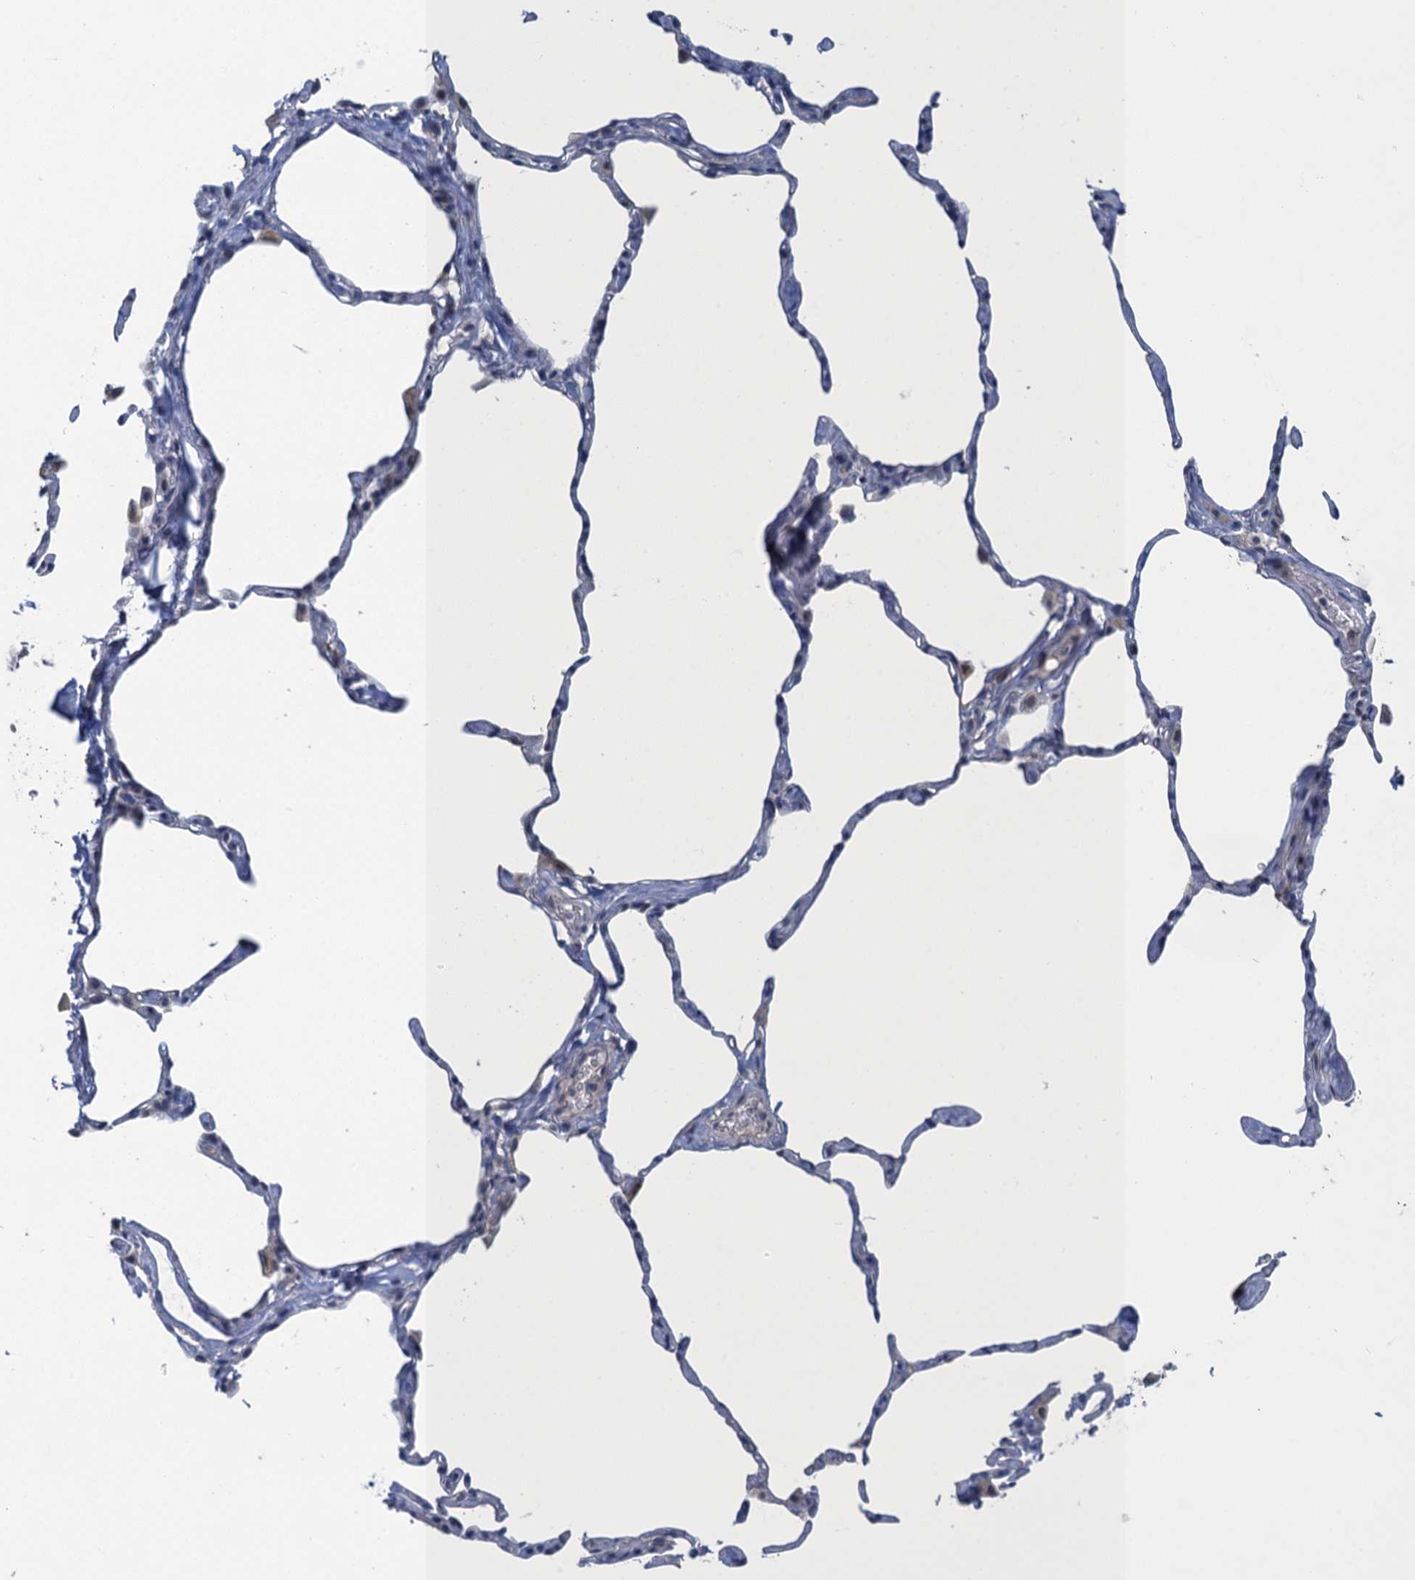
{"staining": {"intensity": "negative", "quantity": "none", "location": "none"}, "tissue": "lung", "cell_type": "Alveolar cells", "image_type": "normal", "snomed": [{"axis": "morphology", "description": "Normal tissue, NOS"}, {"axis": "topography", "description": "Lung"}], "caption": "The photomicrograph demonstrates no significant expression in alveolar cells of lung. (Stains: DAB (3,3'-diaminobenzidine) immunohistochemistry with hematoxylin counter stain, Microscopy: brightfield microscopy at high magnification).", "gene": "MRFAP1", "patient": {"sex": "male", "age": 65}}